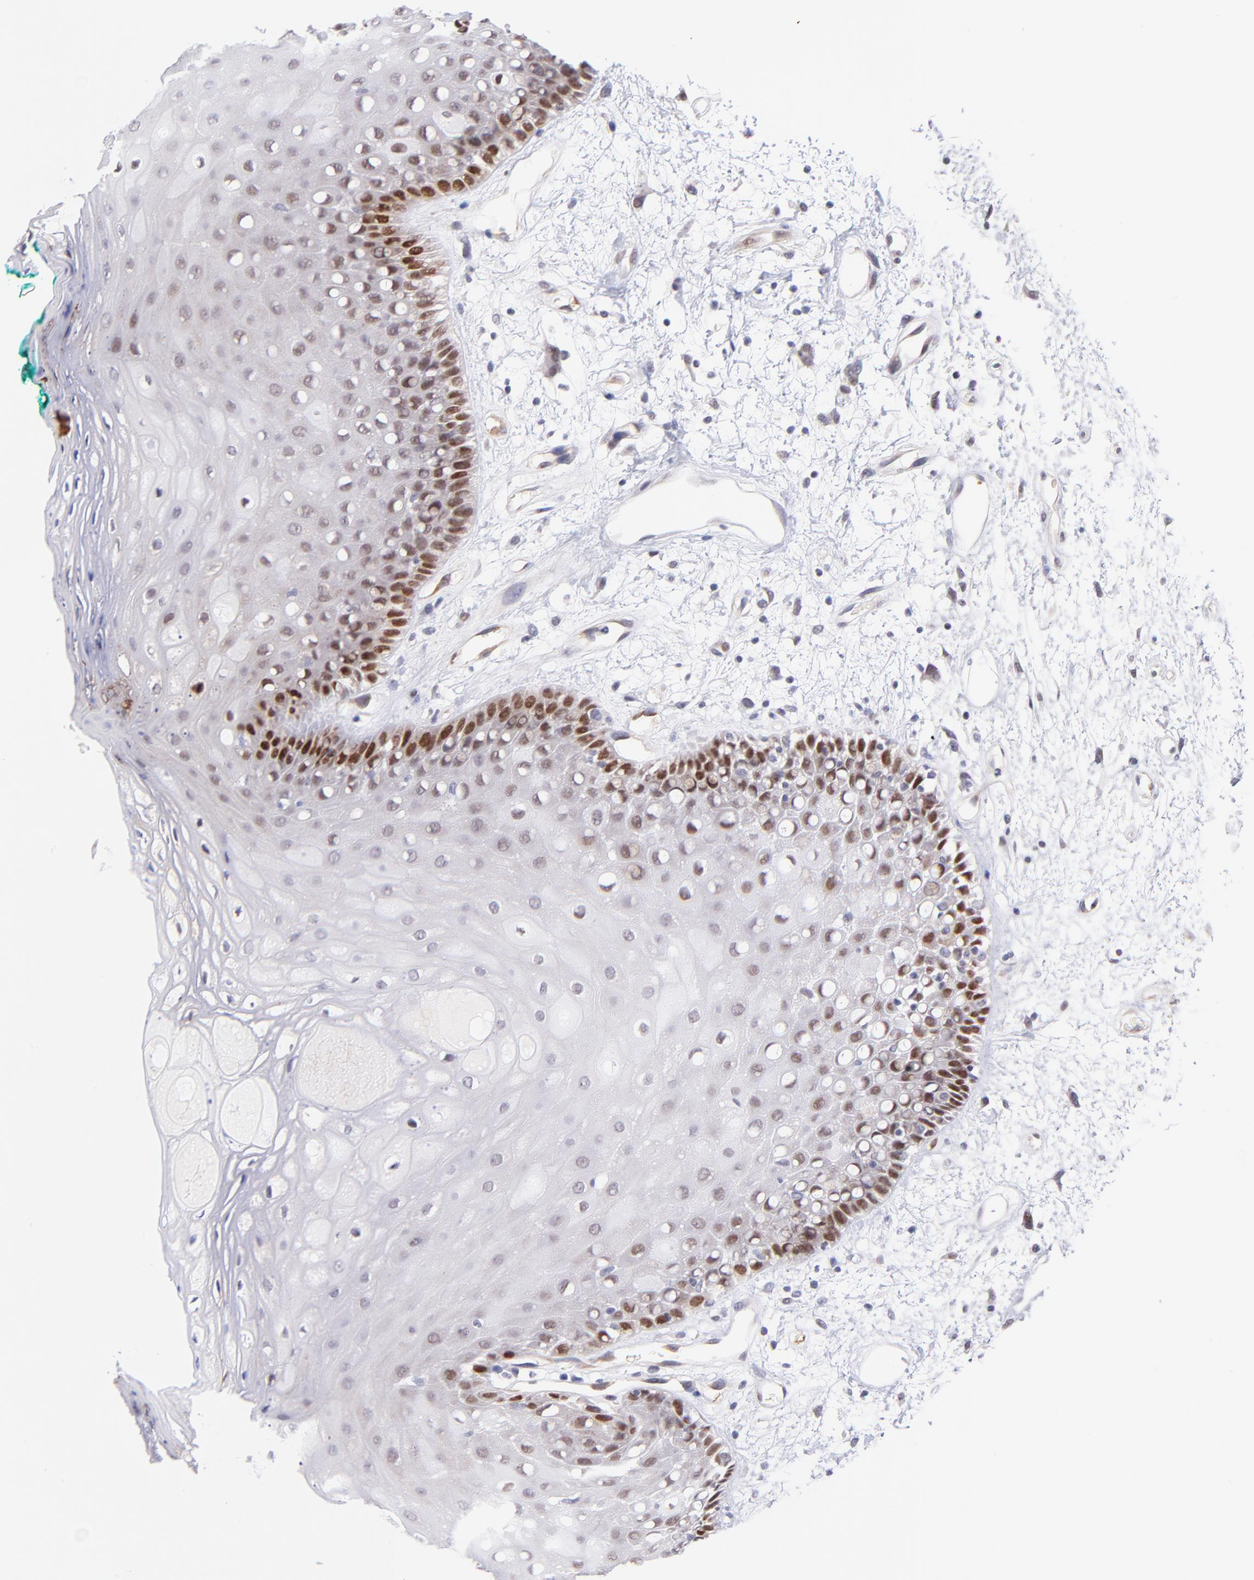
{"staining": {"intensity": "strong", "quantity": "25%-75%", "location": "nuclear"}, "tissue": "oral mucosa", "cell_type": "Squamous epithelial cells", "image_type": "normal", "snomed": [{"axis": "morphology", "description": "Normal tissue, NOS"}, {"axis": "morphology", "description": "Squamous cell carcinoma, NOS"}, {"axis": "topography", "description": "Skeletal muscle"}, {"axis": "topography", "description": "Oral tissue"}, {"axis": "topography", "description": "Head-Neck"}], "caption": "This micrograph exhibits benign oral mucosa stained with immunohistochemistry (IHC) to label a protein in brown. The nuclear of squamous epithelial cells show strong positivity for the protein. Nuclei are counter-stained blue.", "gene": "SOX6", "patient": {"sex": "female", "age": 84}}